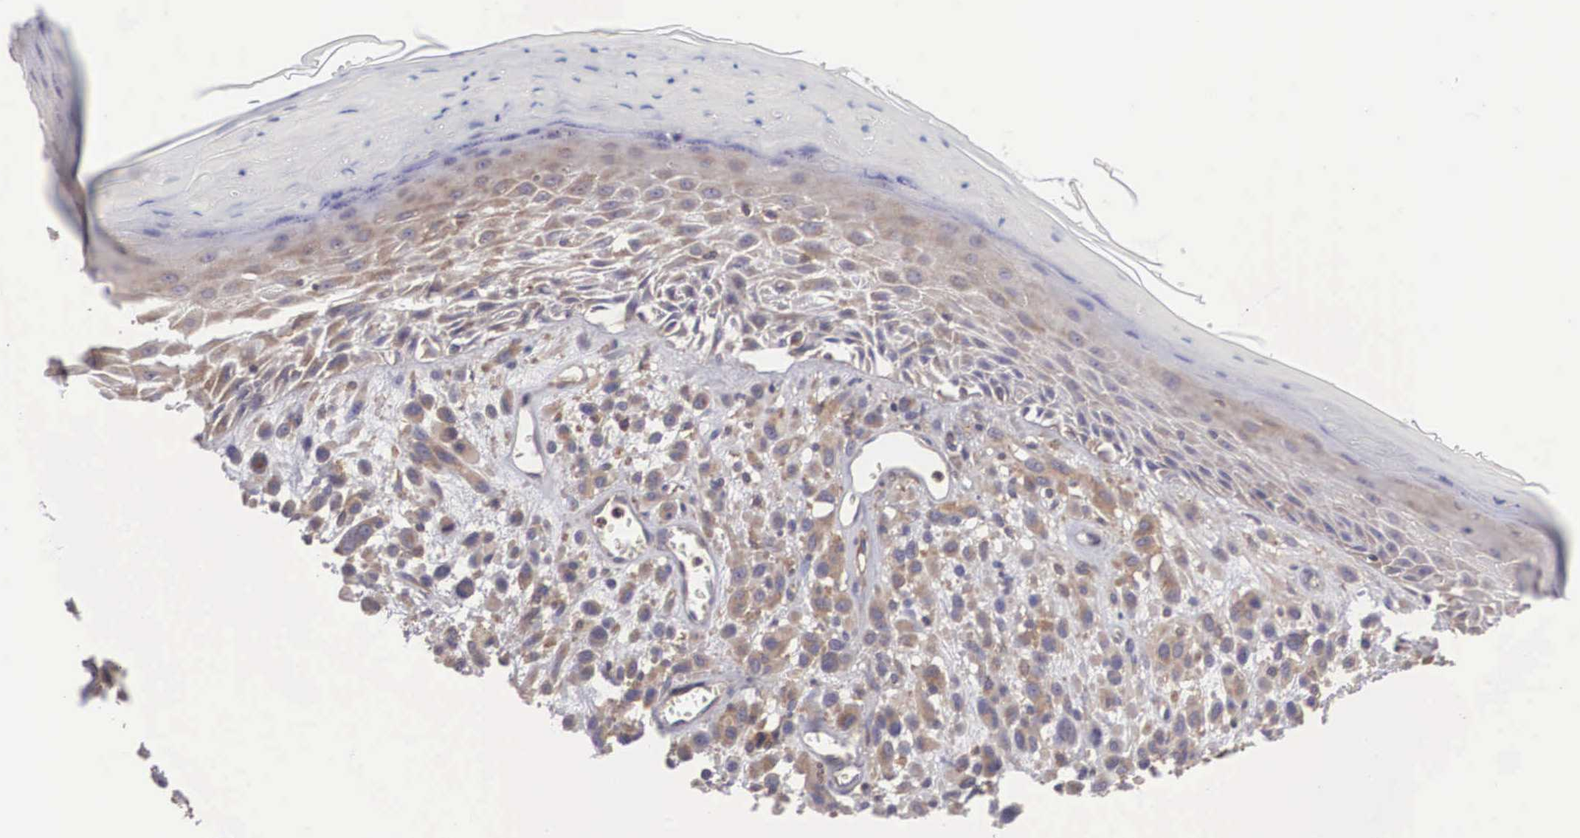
{"staining": {"intensity": "weak", "quantity": "25%-75%", "location": "cytoplasmic/membranous"}, "tissue": "melanoma", "cell_type": "Tumor cells", "image_type": "cancer", "snomed": [{"axis": "morphology", "description": "Malignant melanoma, NOS"}, {"axis": "topography", "description": "Skin"}], "caption": "This image displays melanoma stained with immunohistochemistry (IHC) to label a protein in brown. The cytoplasmic/membranous of tumor cells show weak positivity for the protein. Nuclei are counter-stained blue.", "gene": "GRIPAP1", "patient": {"sex": "male", "age": 51}}